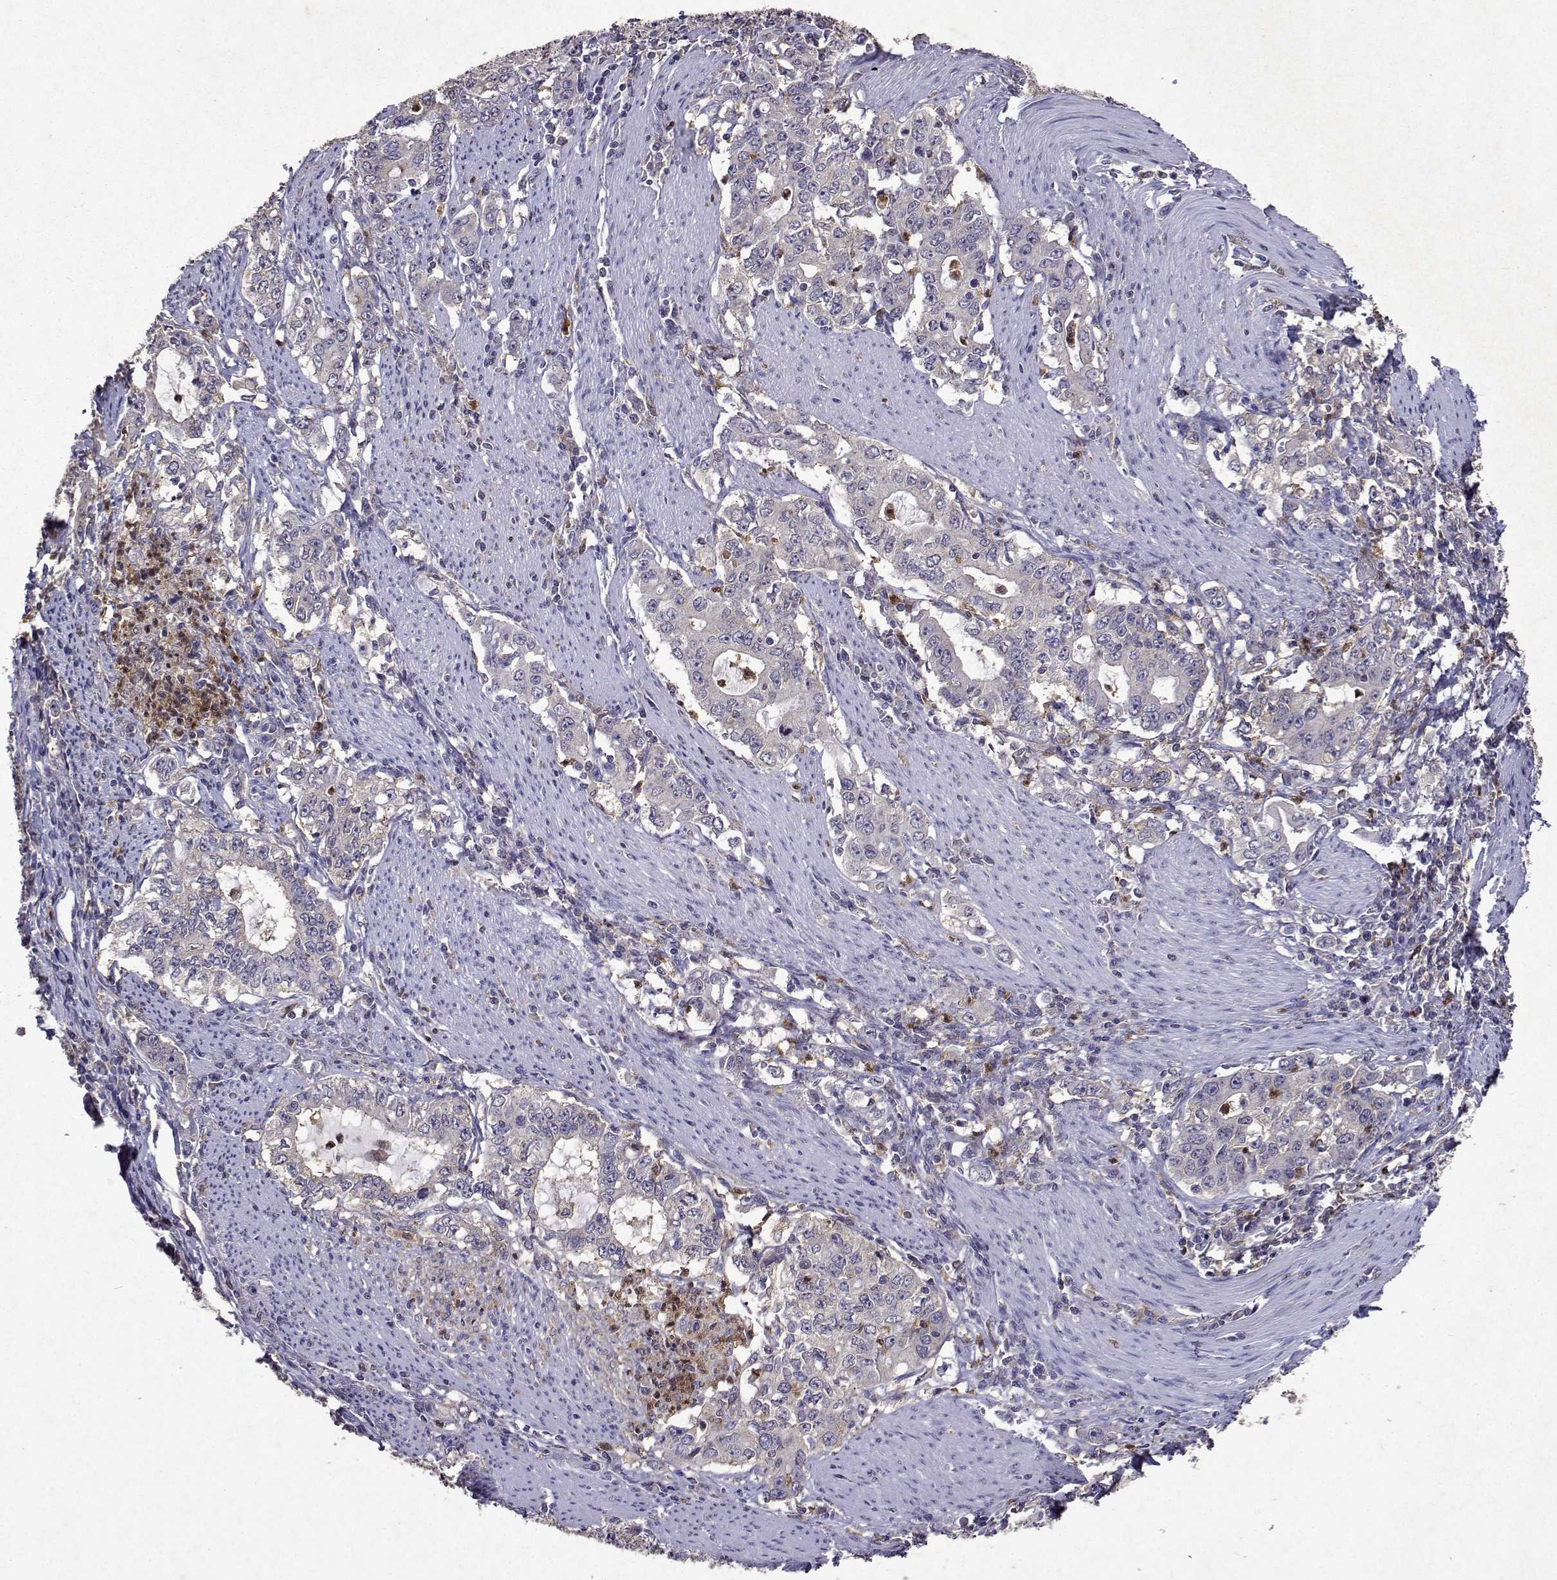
{"staining": {"intensity": "negative", "quantity": "none", "location": "none"}, "tissue": "stomach cancer", "cell_type": "Tumor cells", "image_type": "cancer", "snomed": [{"axis": "morphology", "description": "Adenocarcinoma, NOS"}, {"axis": "topography", "description": "Stomach, lower"}], "caption": "Tumor cells show no significant protein expression in stomach cancer.", "gene": "APAF1", "patient": {"sex": "female", "age": 72}}